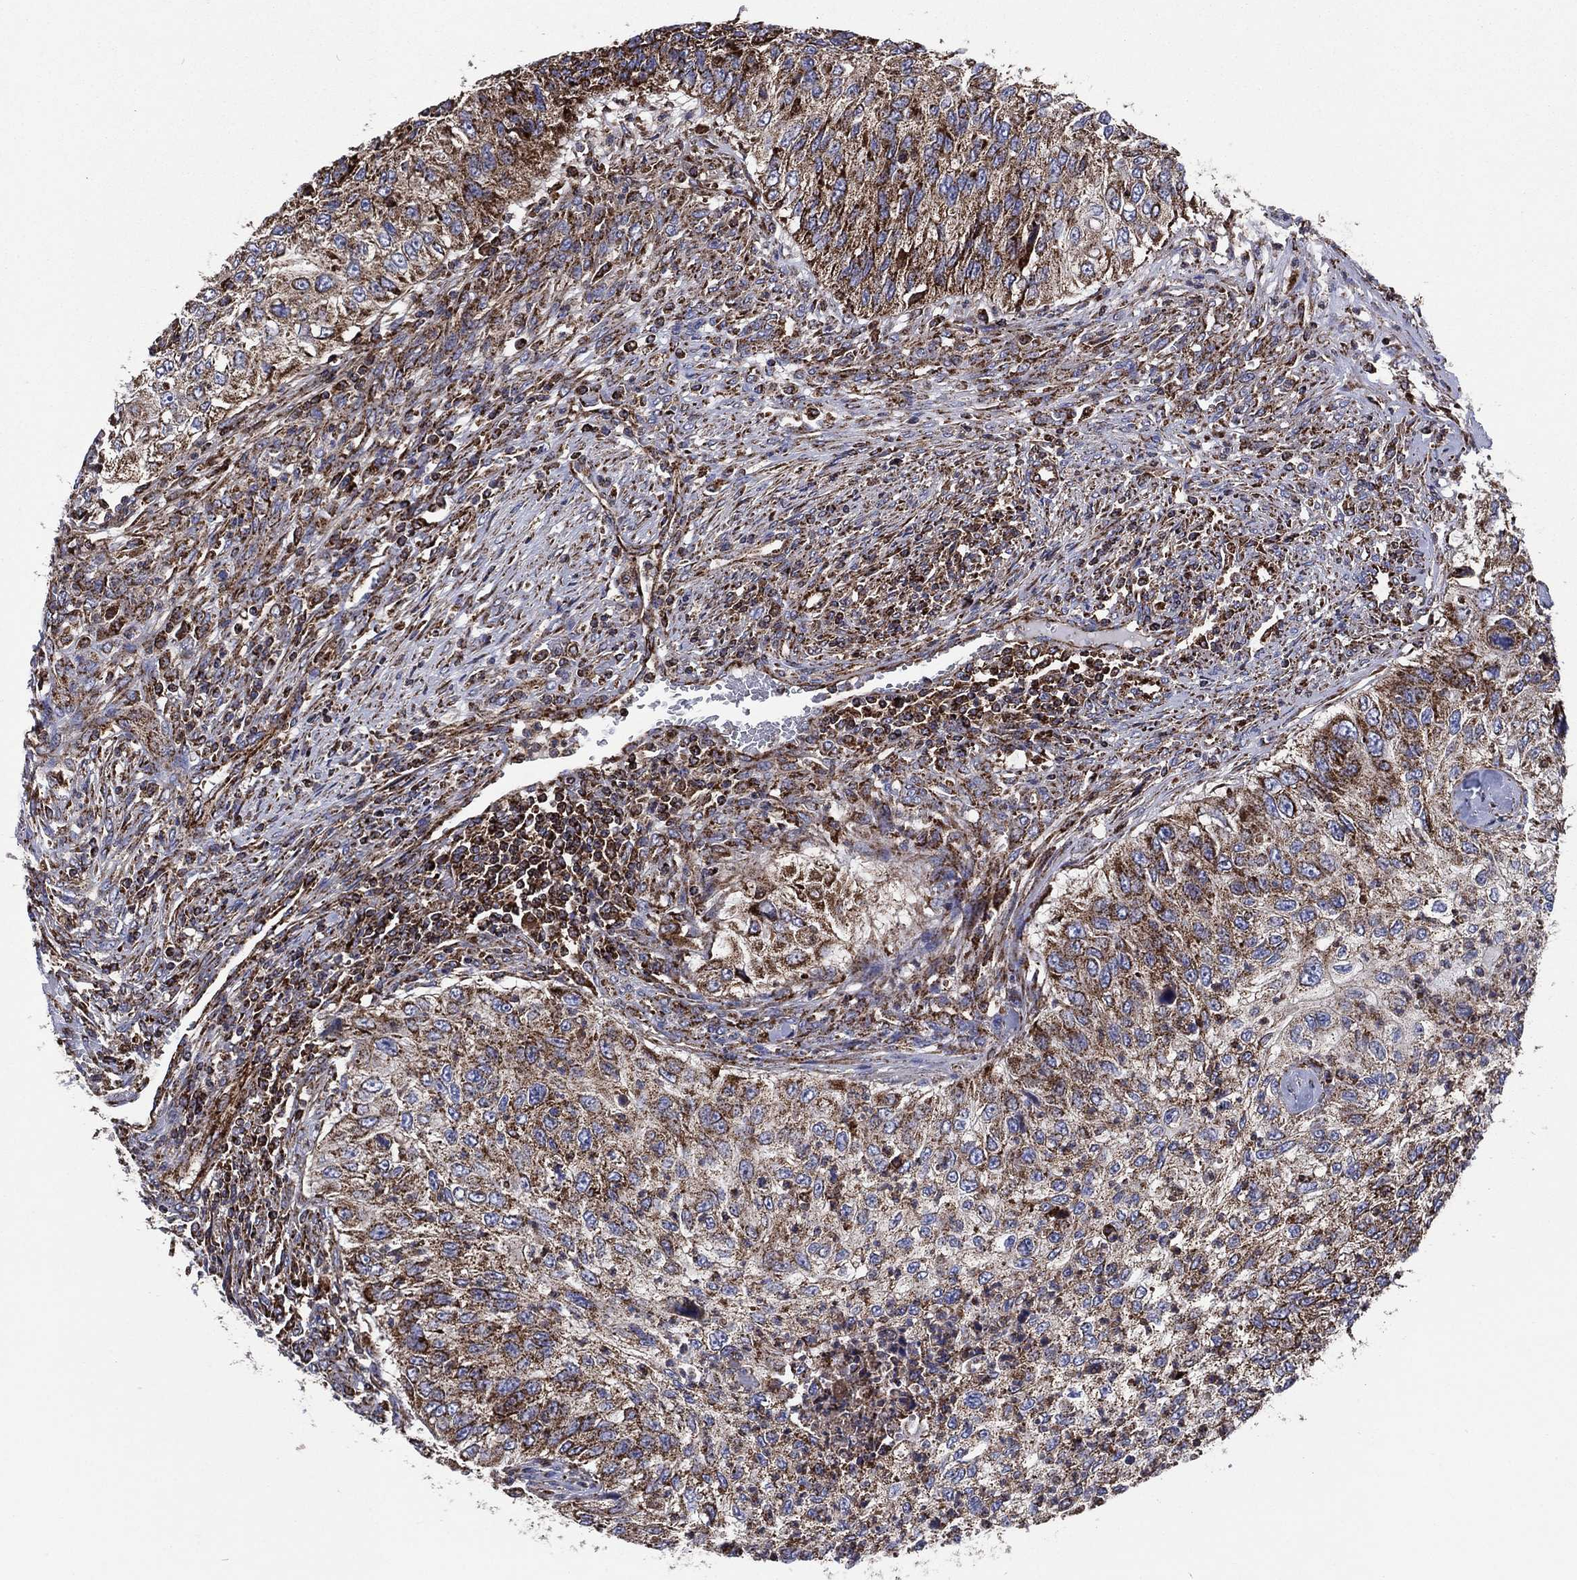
{"staining": {"intensity": "strong", "quantity": ">75%", "location": "cytoplasmic/membranous"}, "tissue": "urothelial cancer", "cell_type": "Tumor cells", "image_type": "cancer", "snomed": [{"axis": "morphology", "description": "Urothelial carcinoma, High grade"}, {"axis": "topography", "description": "Urinary bladder"}], "caption": "Protein staining shows strong cytoplasmic/membranous positivity in approximately >75% of tumor cells in urothelial cancer.", "gene": "ANKRD37", "patient": {"sex": "female", "age": 60}}